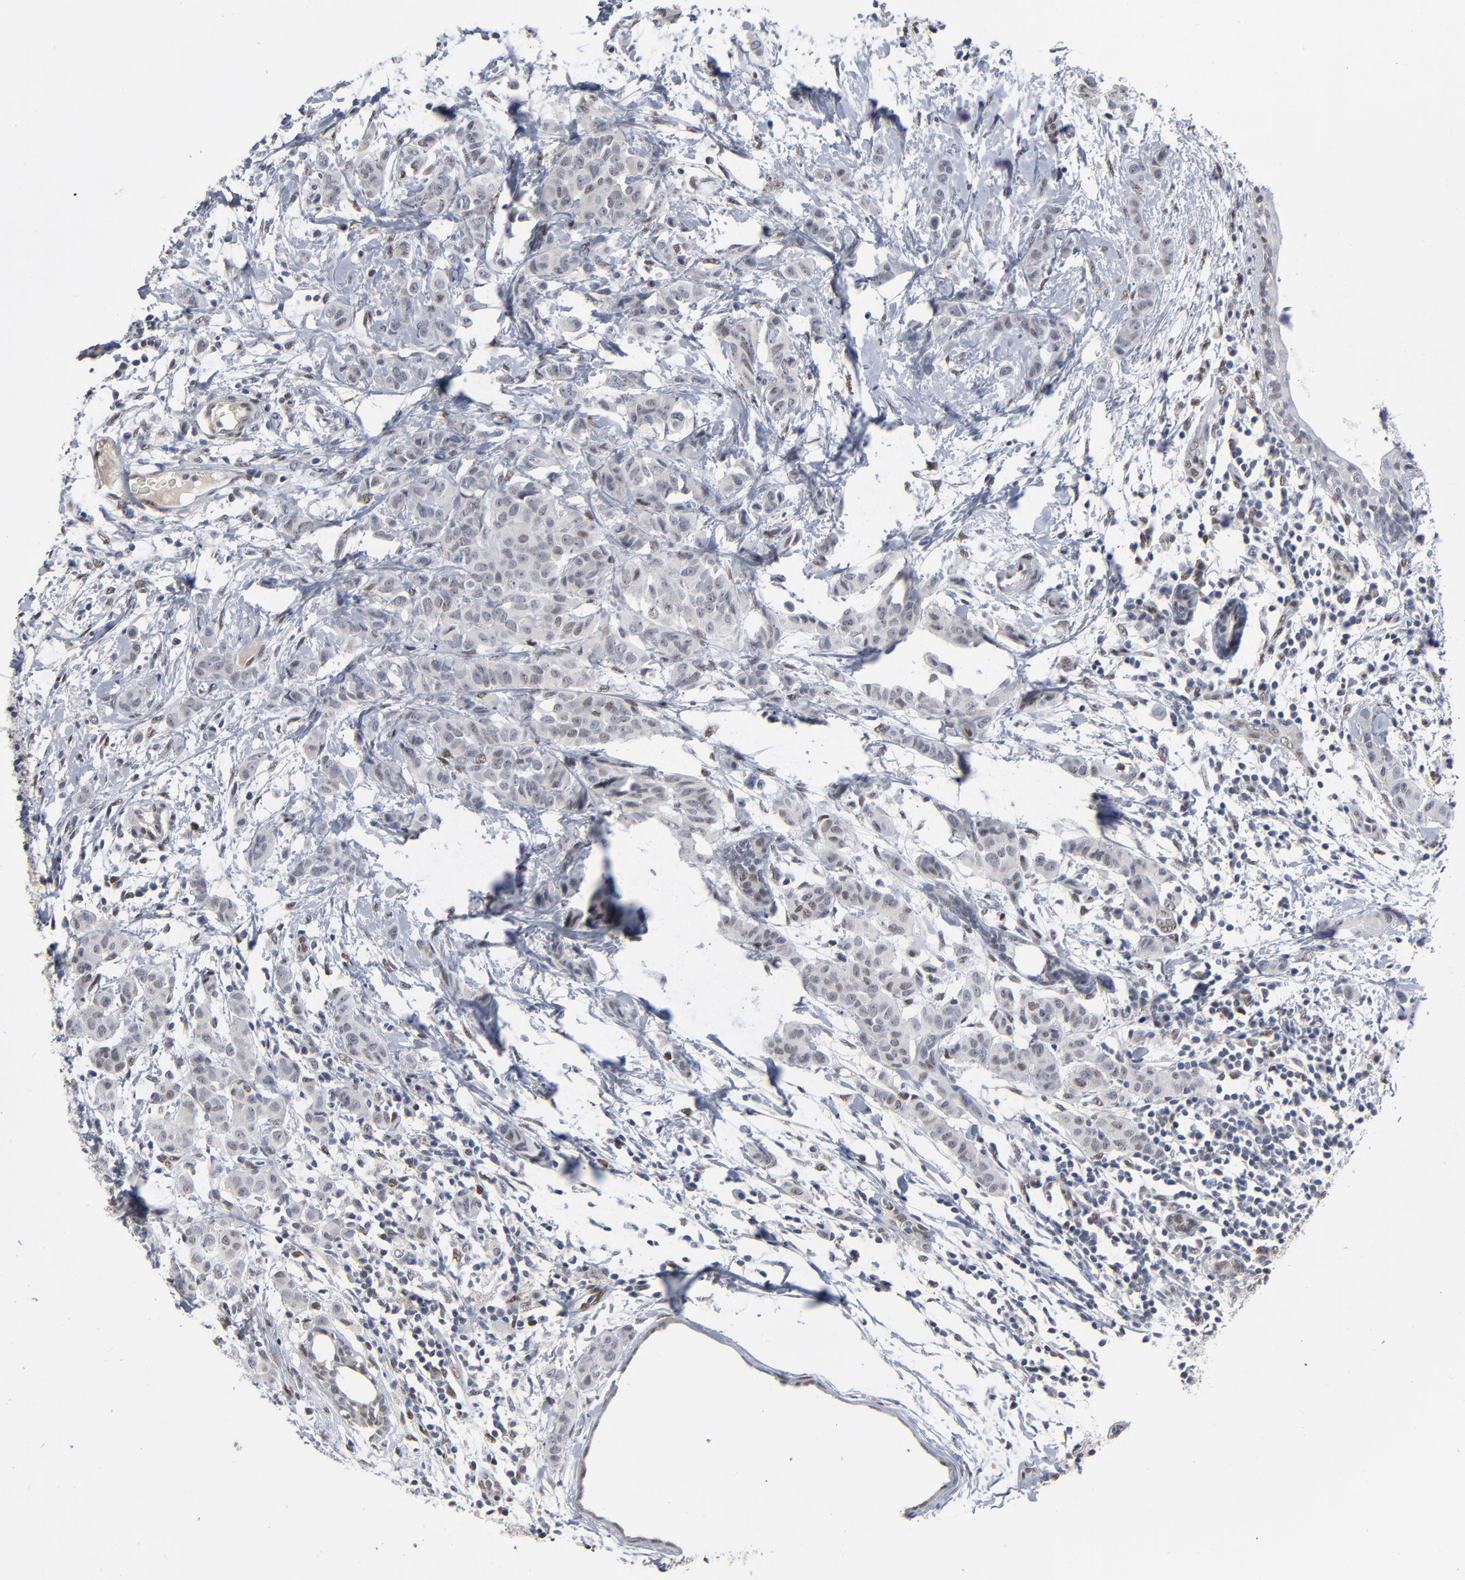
{"staining": {"intensity": "negative", "quantity": "none", "location": "none"}, "tissue": "breast cancer", "cell_type": "Tumor cells", "image_type": "cancer", "snomed": [{"axis": "morphology", "description": "Duct carcinoma"}, {"axis": "topography", "description": "Breast"}], "caption": "This is an immunohistochemistry micrograph of human intraductal carcinoma (breast). There is no staining in tumor cells.", "gene": "ATF7", "patient": {"sex": "female", "age": 40}}